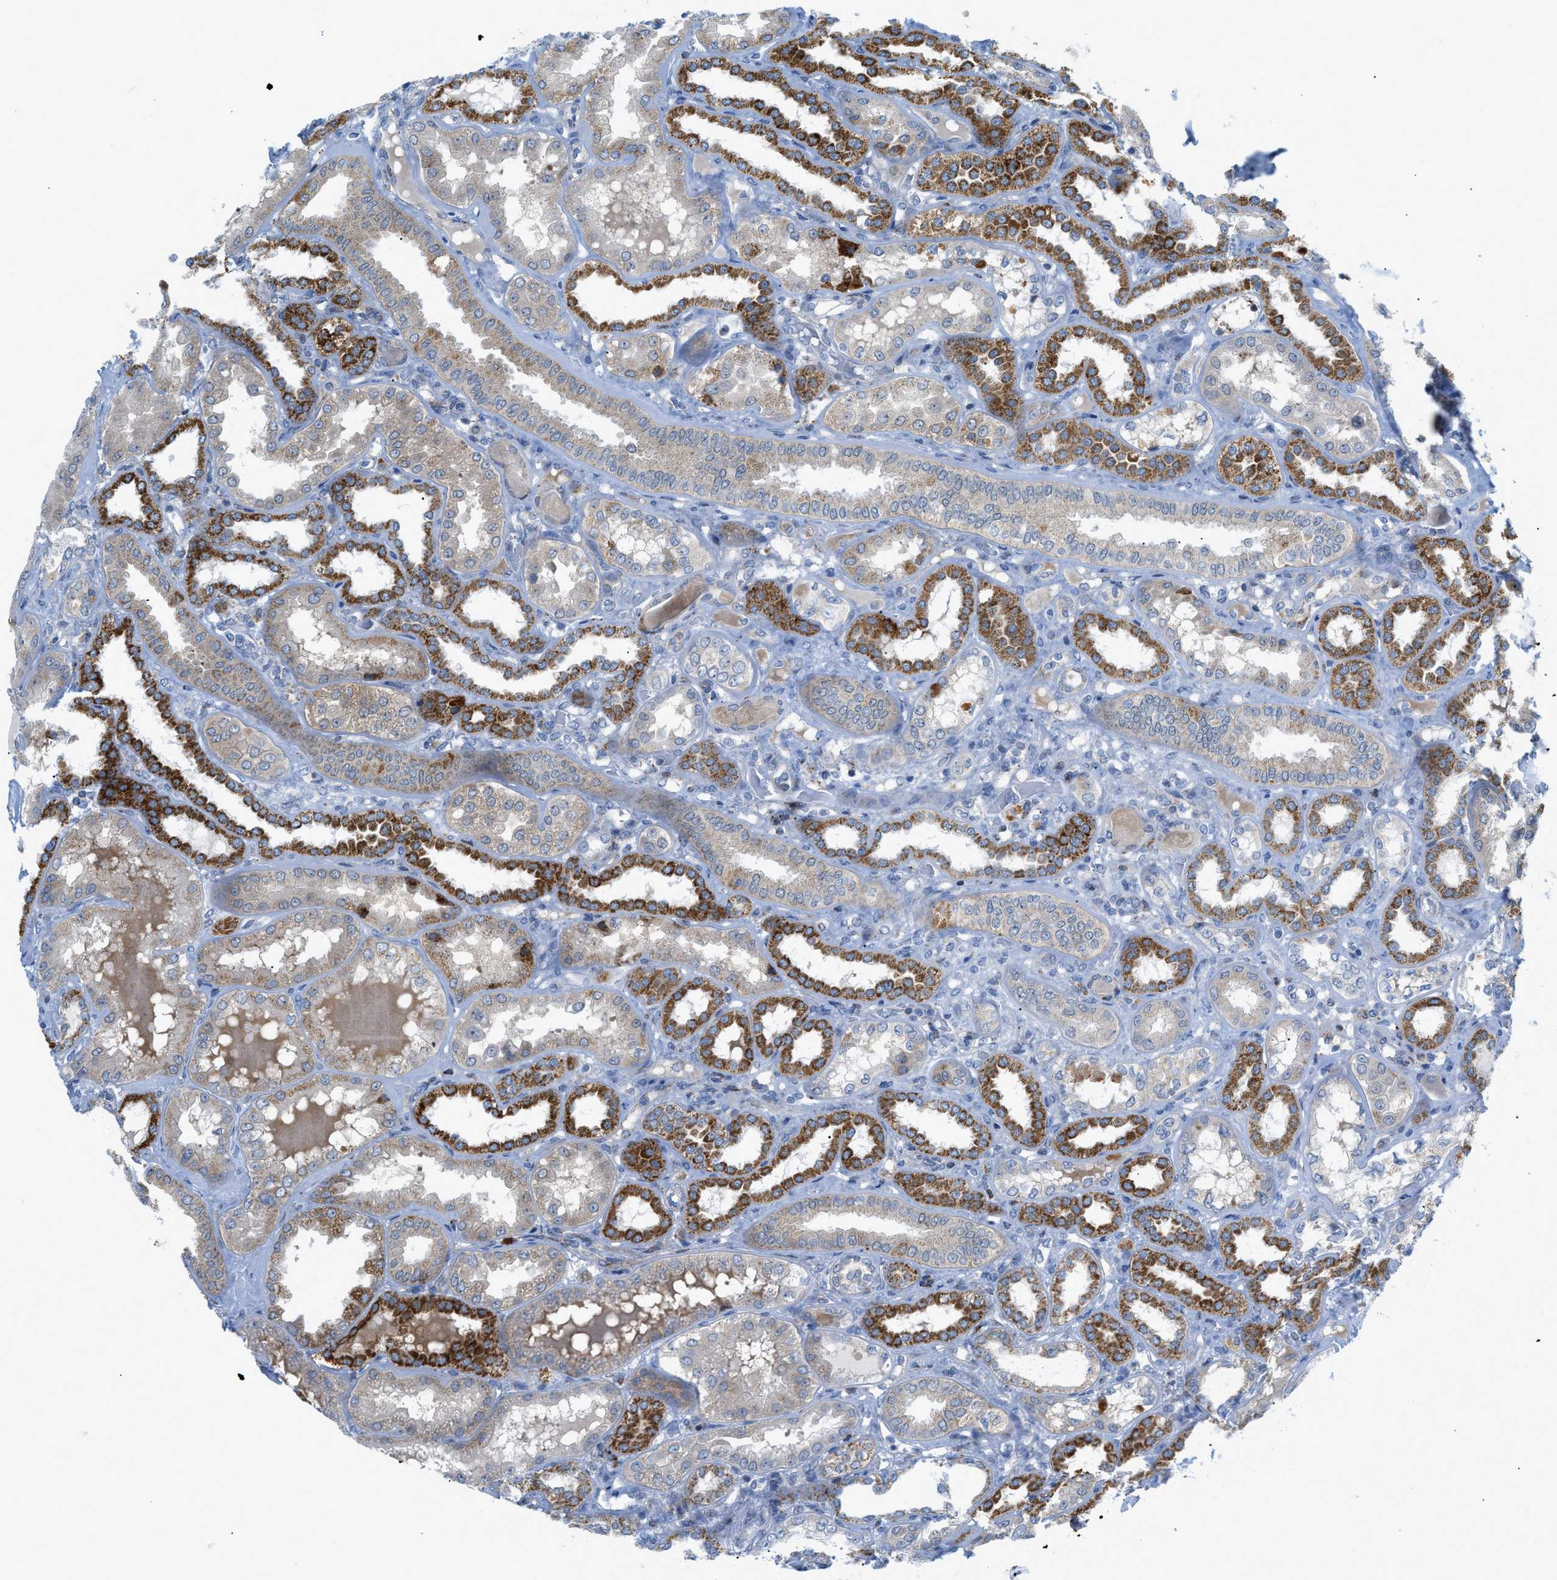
{"staining": {"intensity": "negative", "quantity": "none", "location": "none"}, "tissue": "kidney", "cell_type": "Cells in glomeruli", "image_type": "normal", "snomed": [{"axis": "morphology", "description": "Normal tissue, NOS"}, {"axis": "topography", "description": "Kidney"}], "caption": "The IHC micrograph has no significant positivity in cells in glomeruli of kidney.", "gene": "RBBP9", "patient": {"sex": "female", "age": 56}}